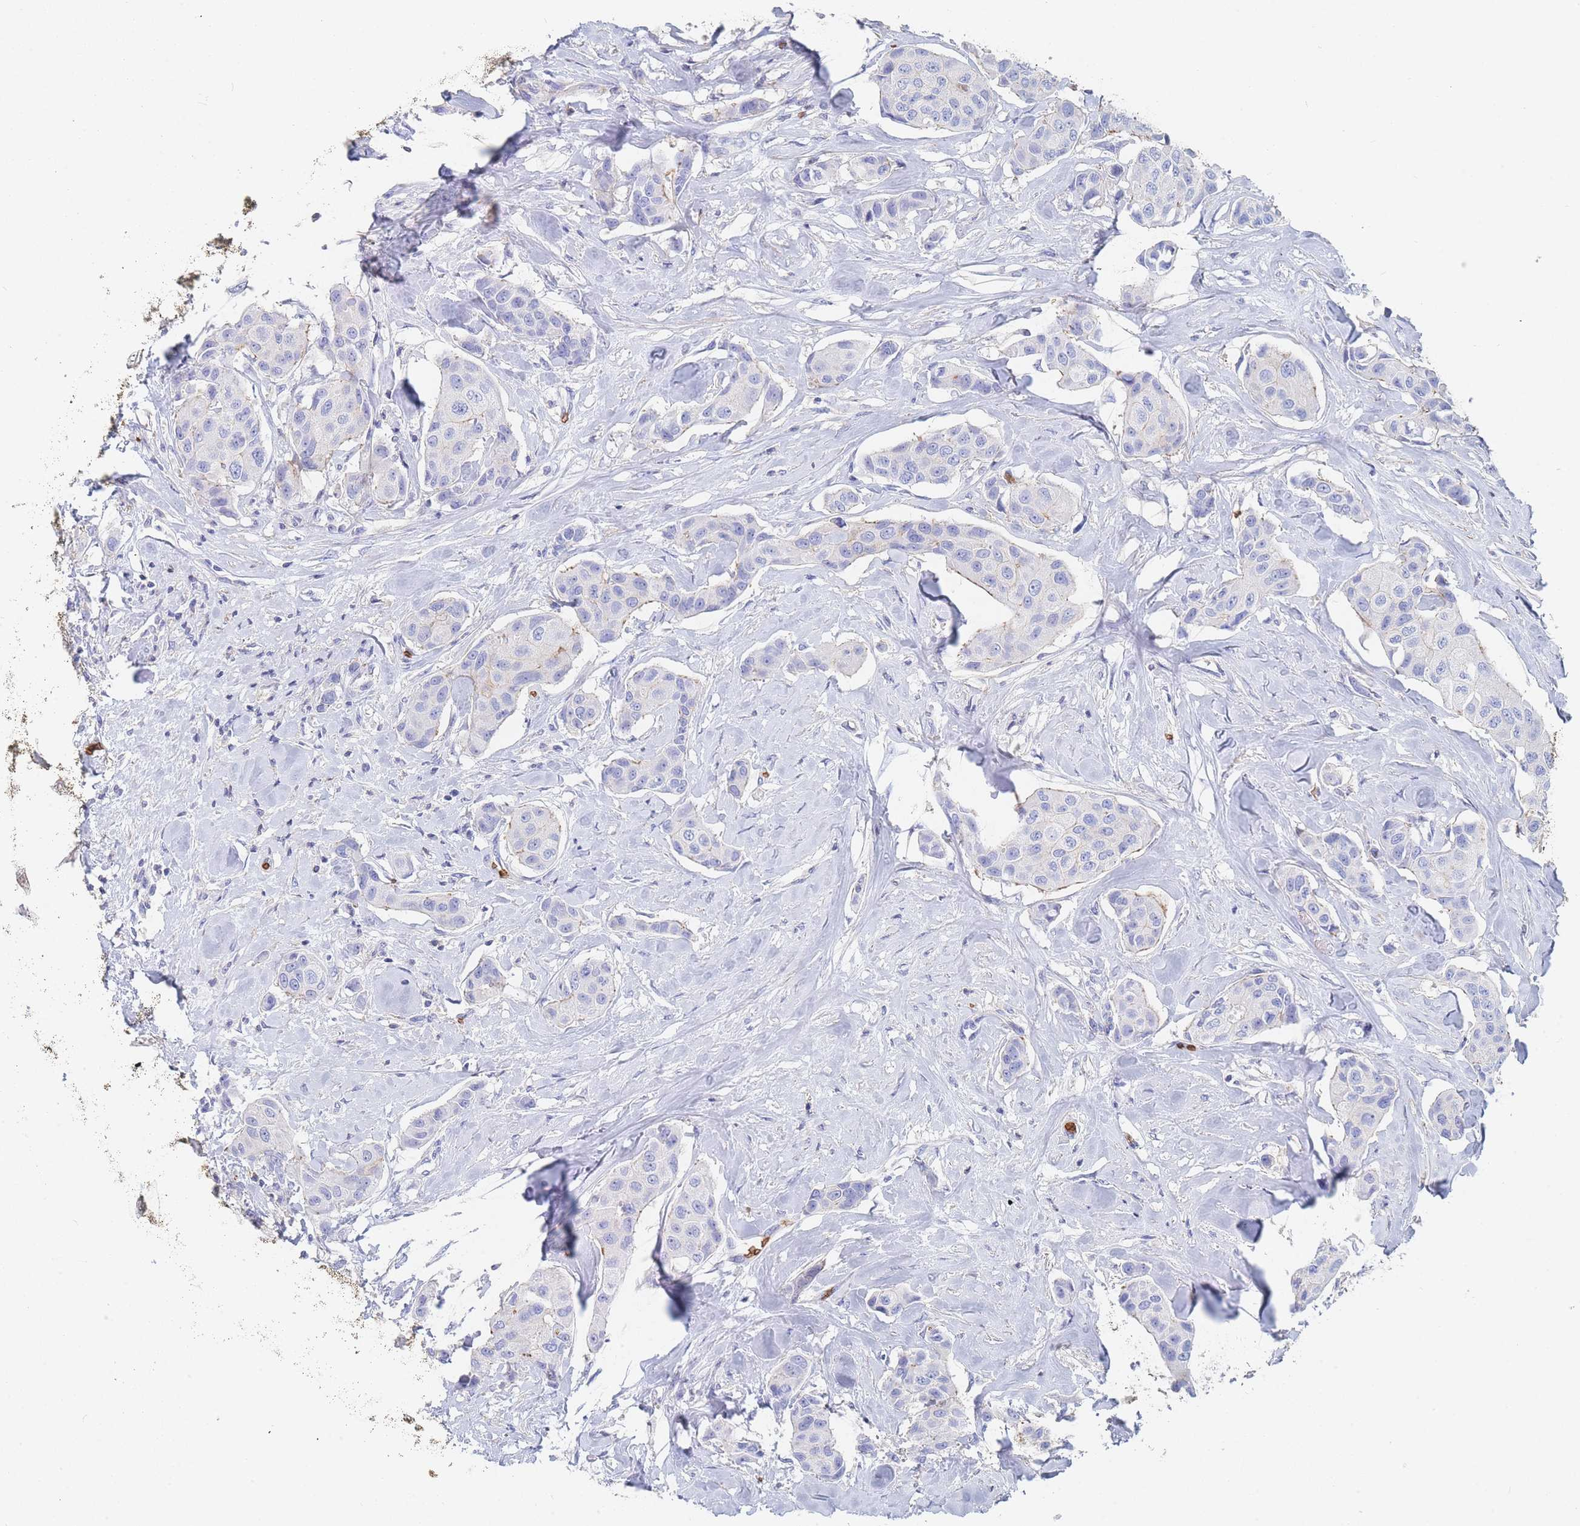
{"staining": {"intensity": "negative", "quantity": "none", "location": "none"}, "tissue": "breast cancer", "cell_type": "Tumor cells", "image_type": "cancer", "snomed": [{"axis": "morphology", "description": "Duct carcinoma"}, {"axis": "topography", "description": "Breast"}, {"axis": "topography", "description": "Lymph node"}], "caption": "A histopathology image of human breast intraductal carcinoma is negative for staining in tumor cells.", "gene": "SLC2A1", "patient": {"sex": "female", "age": 80}}